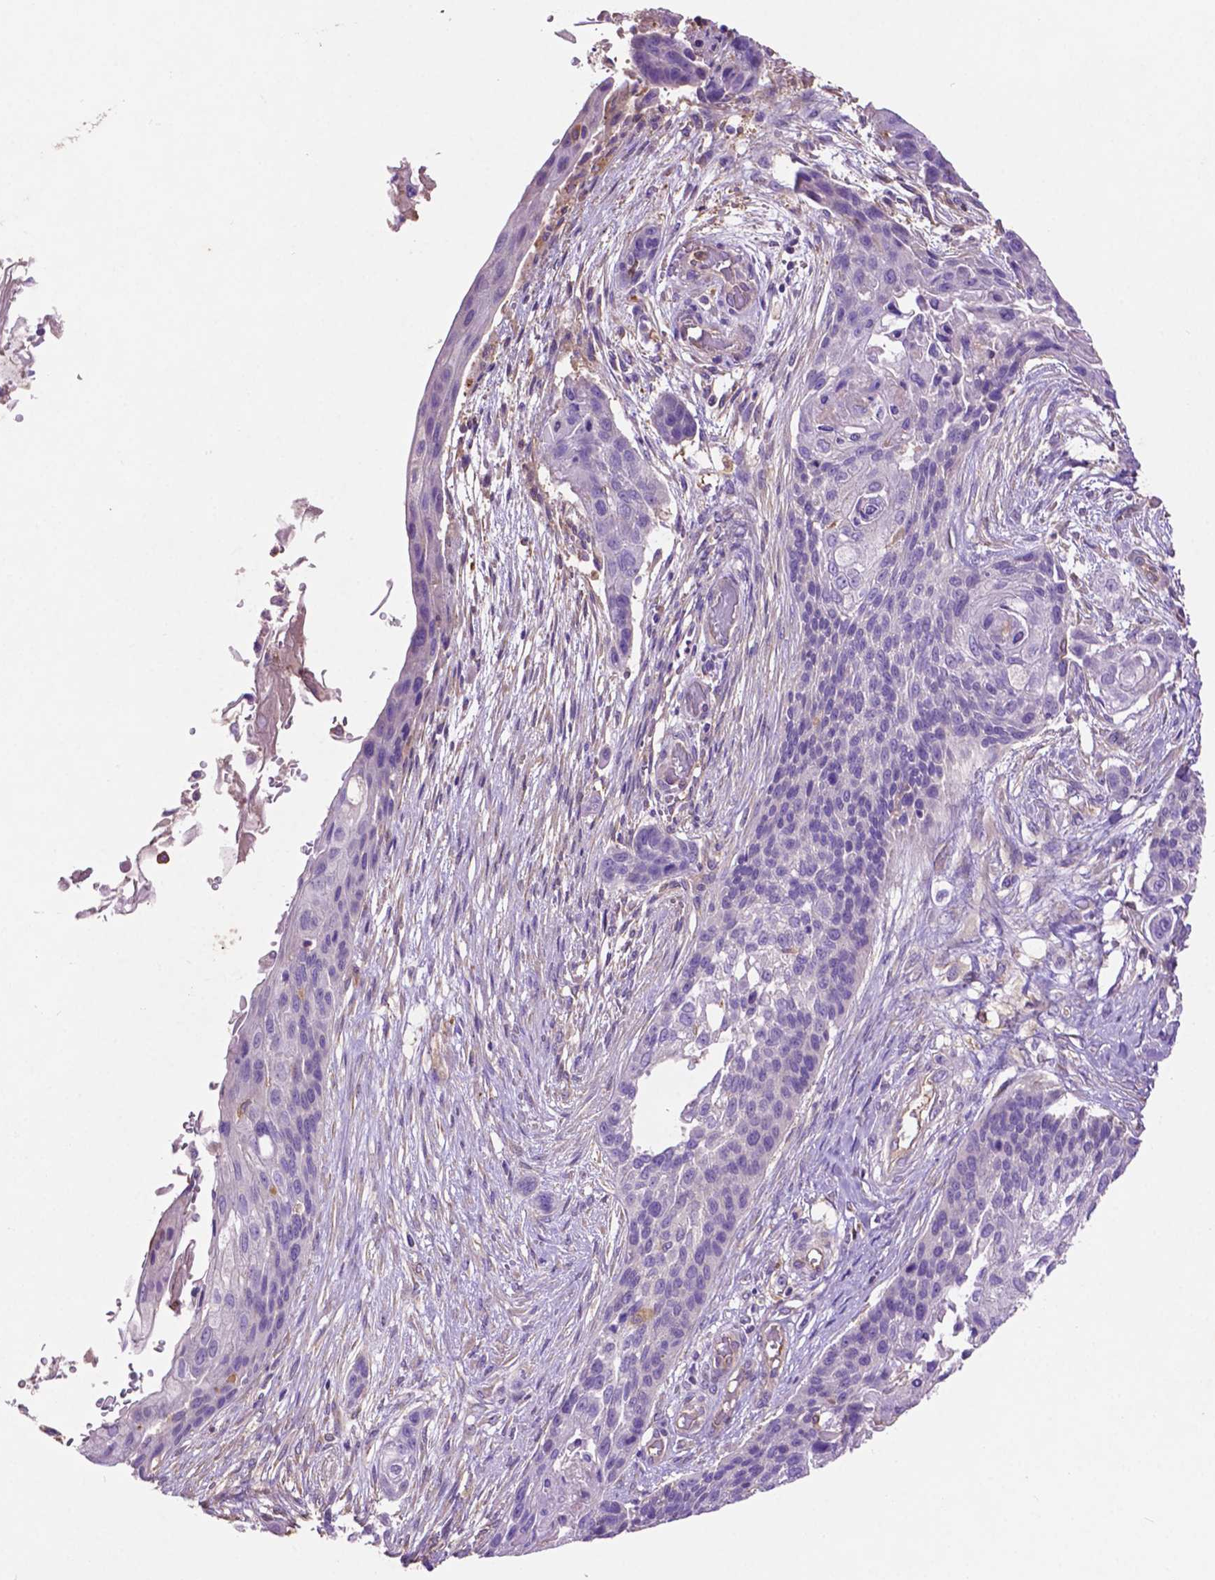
{"staining": {"intensity": "negative", "quantity": "none", "location": "none"}, "tissue": "lung cancer", "cell_type": "Tumor cells", "image_type": "cancer", "snomed": [{"axis": "morphology", "description": "Squamous cell carcinoma, NOS"}, {"axis": "topography", "description": "Lung"}], "caption": "Lung cancer stained for a protein using immunohistochemistry displays no positivity tumor cells.", "gene": "GDPD5", "patient": {"sex": "male", "age": 69}}